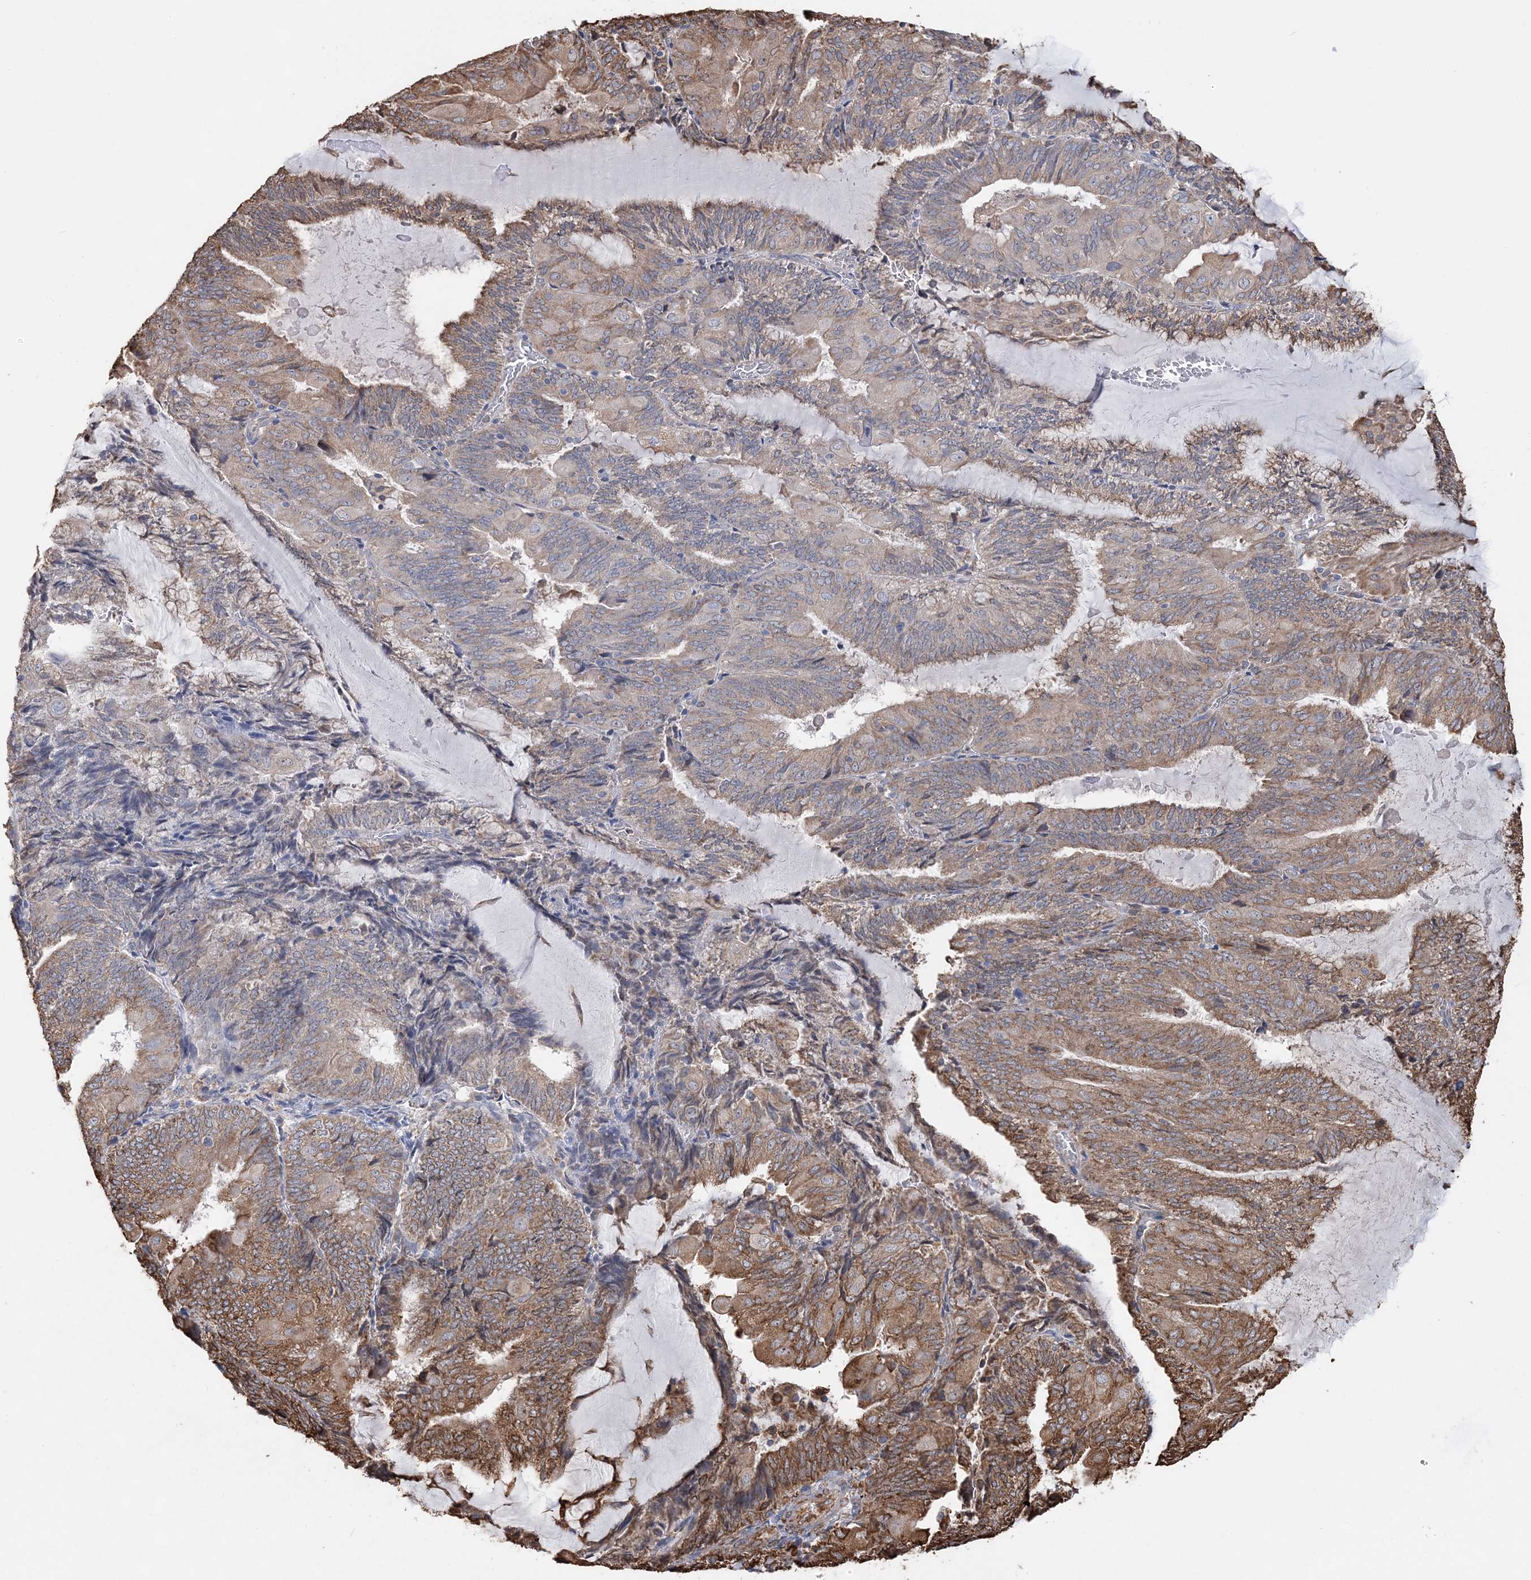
{"staining": {"intensity": "moderate", "quantity": "25%-75%", "location": "cytoplasmic/membranous"}, "tissue": "endometrial cancer", "cell_type": "Tumor cells", "image_type": "cancer", "snomed": [{"axis": "morphology", "description": "Adenocarcinoma, NOS"}, {"axis": "topography", "description": "Endometrium"}], "caption": "Immunohistochemistry (DAB (3,3'-diaminobenzidine)) staining of adenocarcinoma (endometrial) displays moderate cytoplasmic/membranous protein staining in approximately 25%-75% of tumor cells.", "gene": "WDR12", "patient": {"sex": "female", "age": 81}}